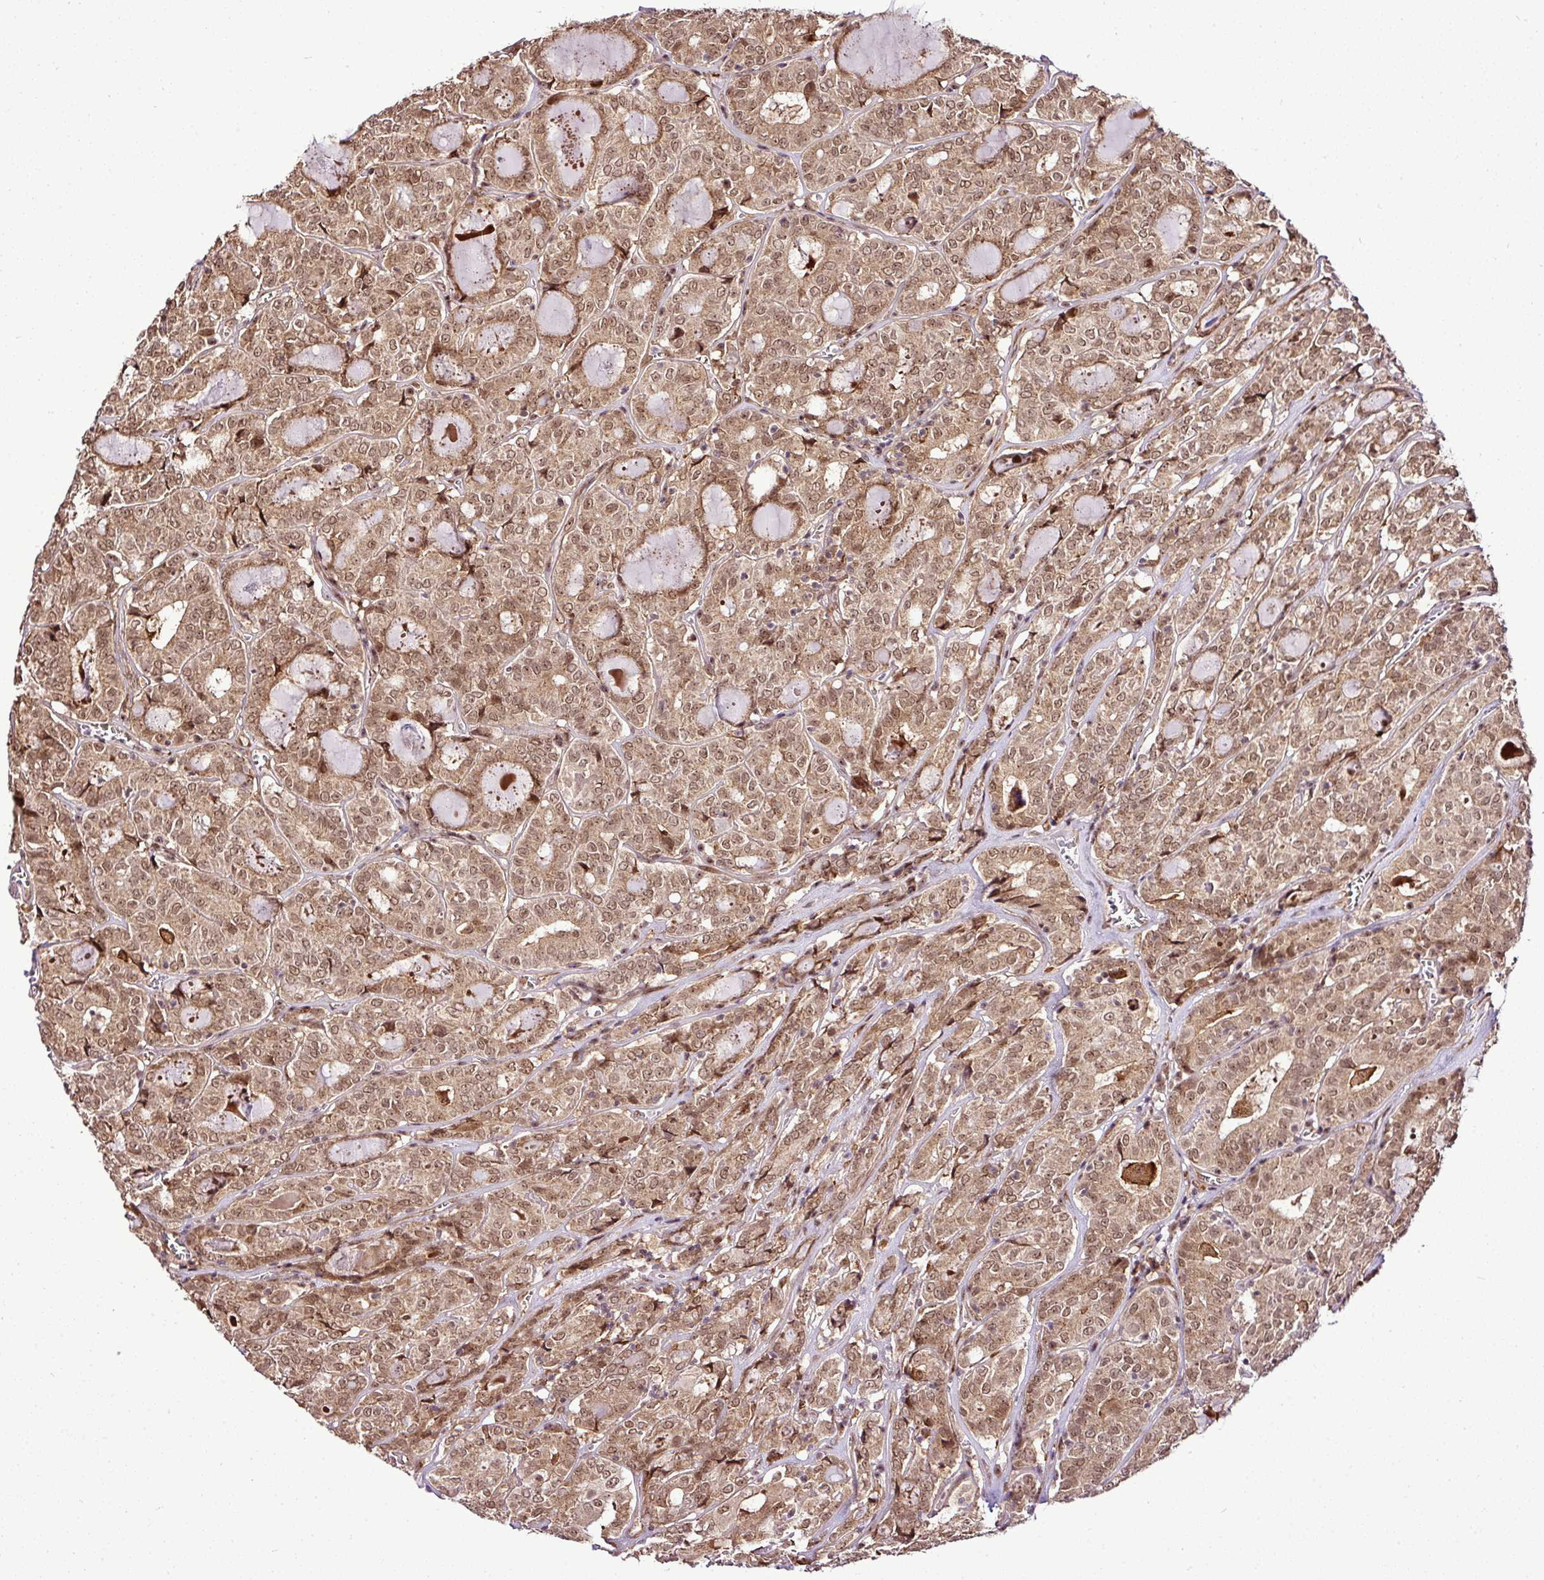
{"staining": {"intensity": "moderate", "quantity": ">75%", "location": "cytoplasmic/membranous,nuclear"}, "tissue": "thyroid cancer", "cell_type": "Tumor cells", "image_type": "cancer", "snomed": [{"axis": "morphology", "description": "Papillary adenocarcinoma, NOS"}, {"axis": "topography", "description": "Thyroid gland"}], "caption": "Protein analysis of thyroid cancer tissue demonstrates moderate cytoplasmic/membranous and nuclear staining in about >75% of tumor cells.", "gene": "FAM153A", "patient": {"sex": "female", "age": 72}}